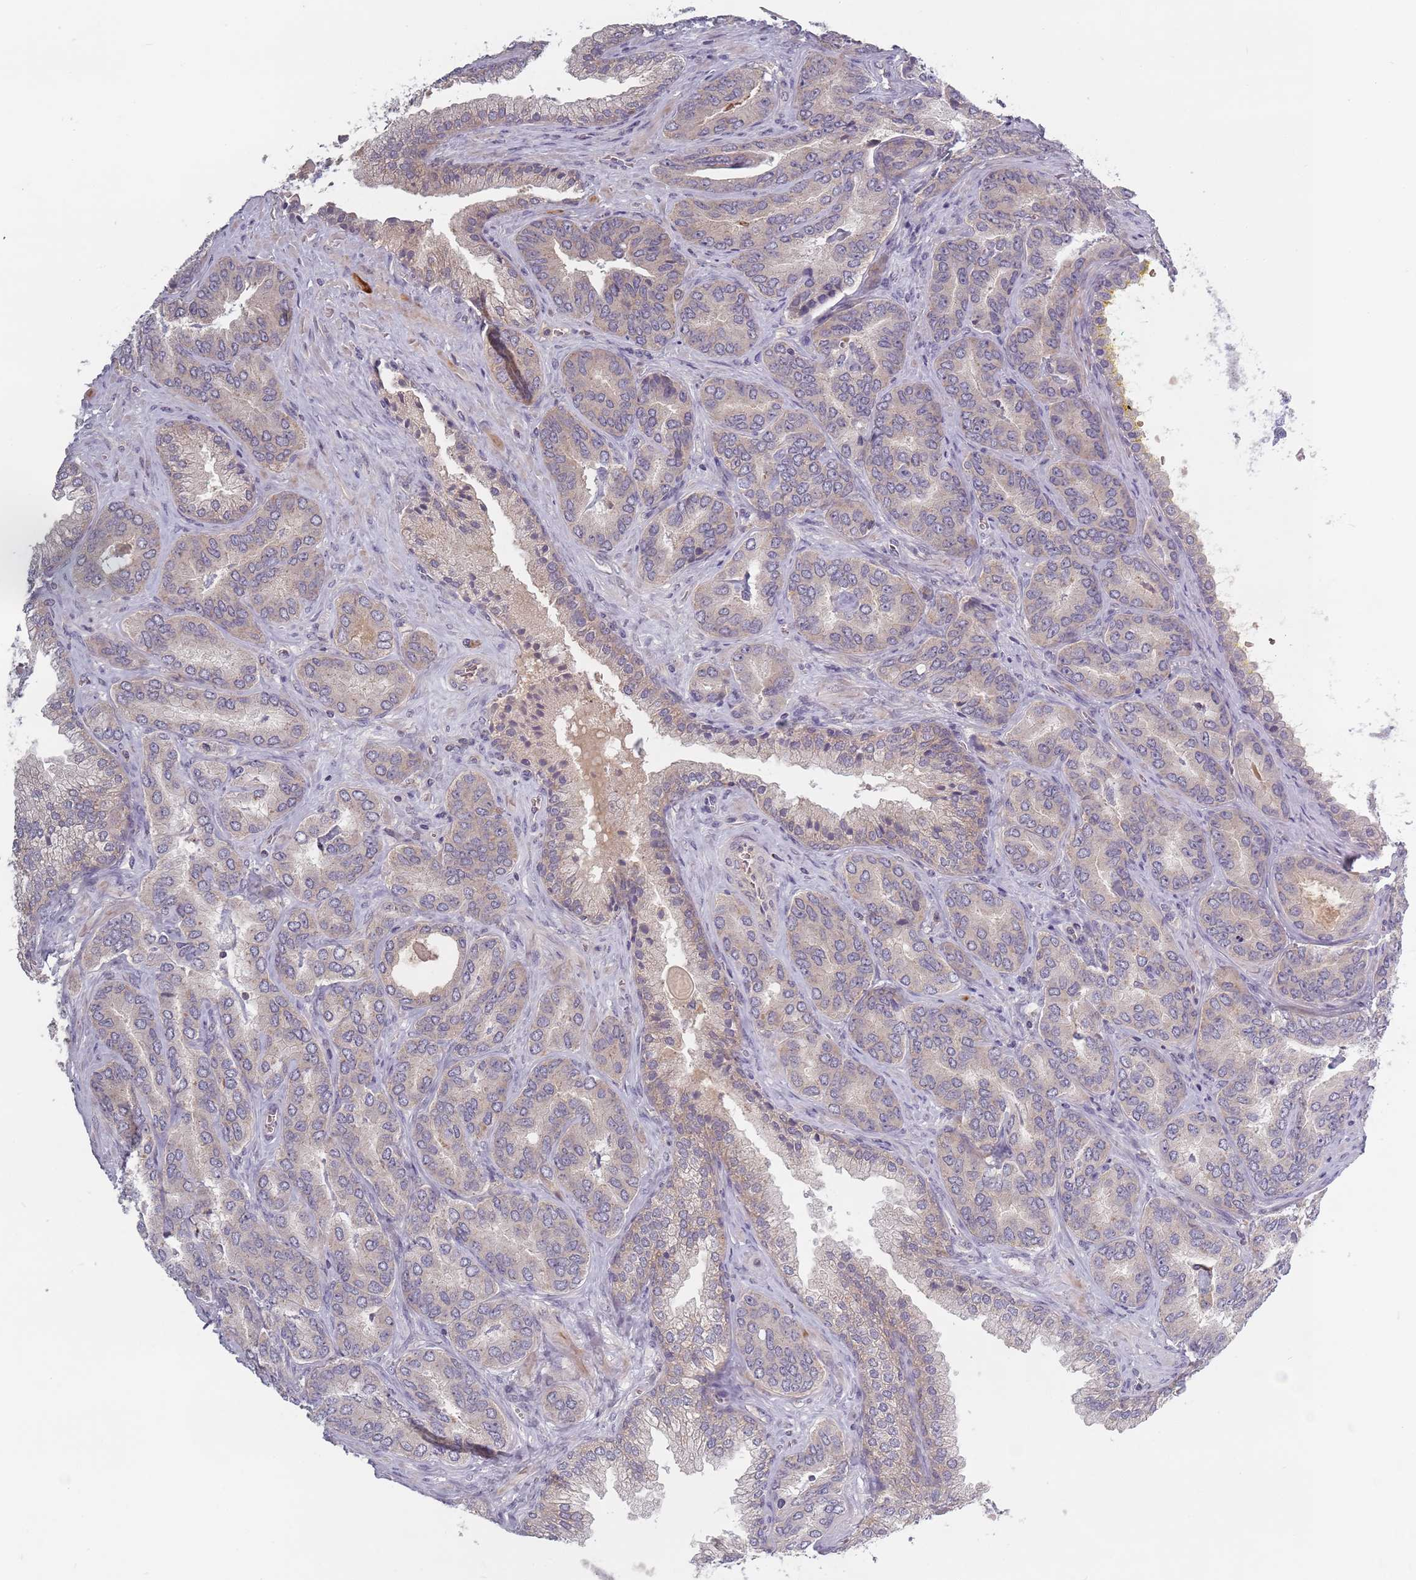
{"staining": {"intensity": "moderate", "quantity": "25%-75%", "location": "cytoplasmic/membranous"}, "tissue": "prostate cancer", "cell_type": "Tumor cells", "image_type": "cancer", "snomed": [{"axis": "morphology", "description": "Adenocarcinoma, High grade"}, {"axis": "topography", "description": "Prostate"}], "caption": "Immunohistochemical staining of prostate cancer (high-grade adenocarcinoma) demonstrates moderate cytoplasmic/membranous protein positivity in about 25%-75% of tumor cells.", "gene": "ASB13", "patient": {"sex": "male", "age": 72}}